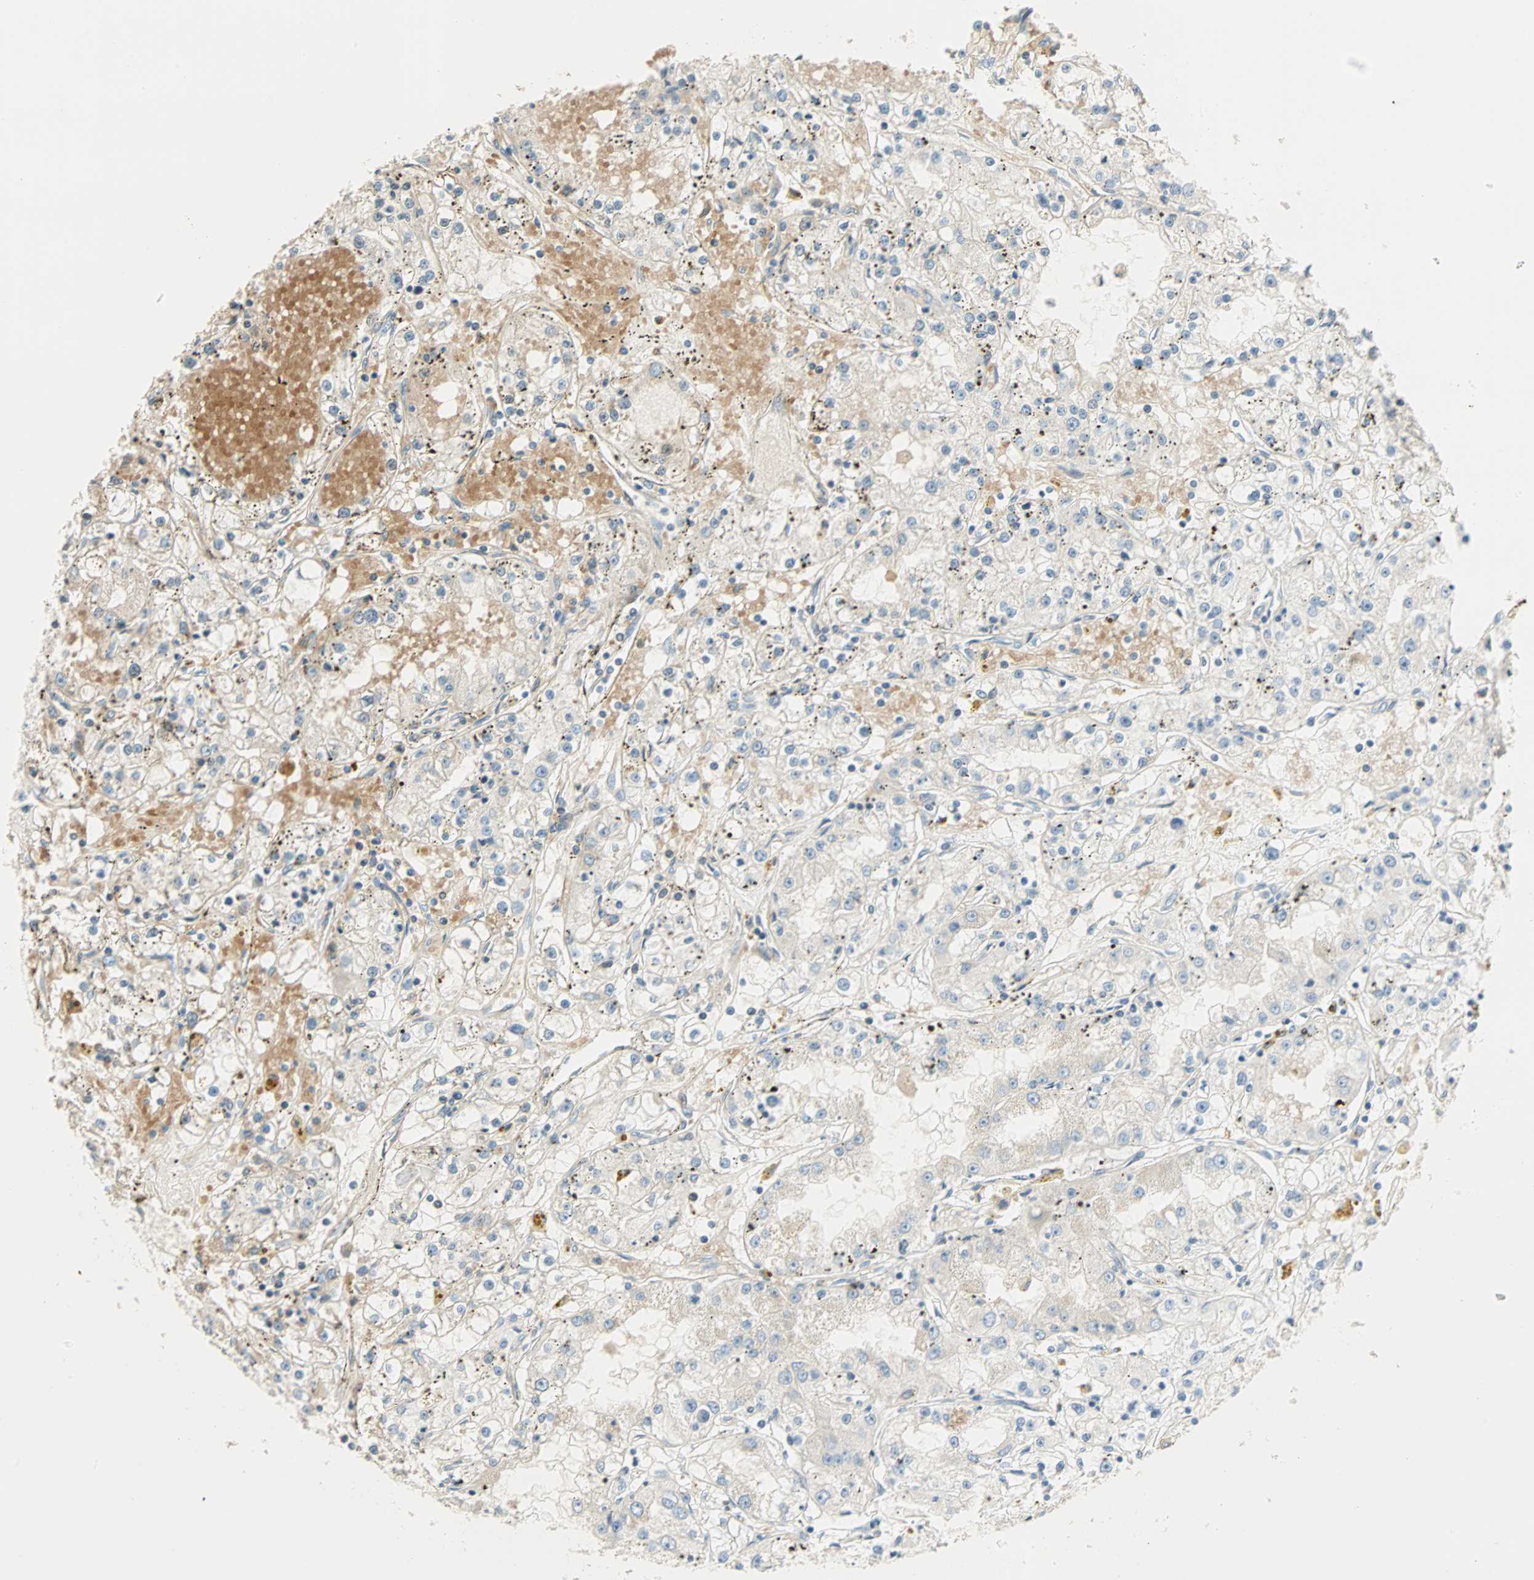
{"staining": {"intensity": "negative", "quantity": "none", "location": "none"}, "tissue": "renal cancer", "cell_type": "Tumor cells", "image_type": "cancer", "snomed": [{"axis": "morphology", "description": "Adenocarcinoma, NOS"}, {"axis": "topography", "description": "Kidney"}], "caption": "An image of renal cancer stained for a protein reveals no brown staining in tumor cells.", "gene": "BCAN", "patient": {"sex": "male", "age": 56}}